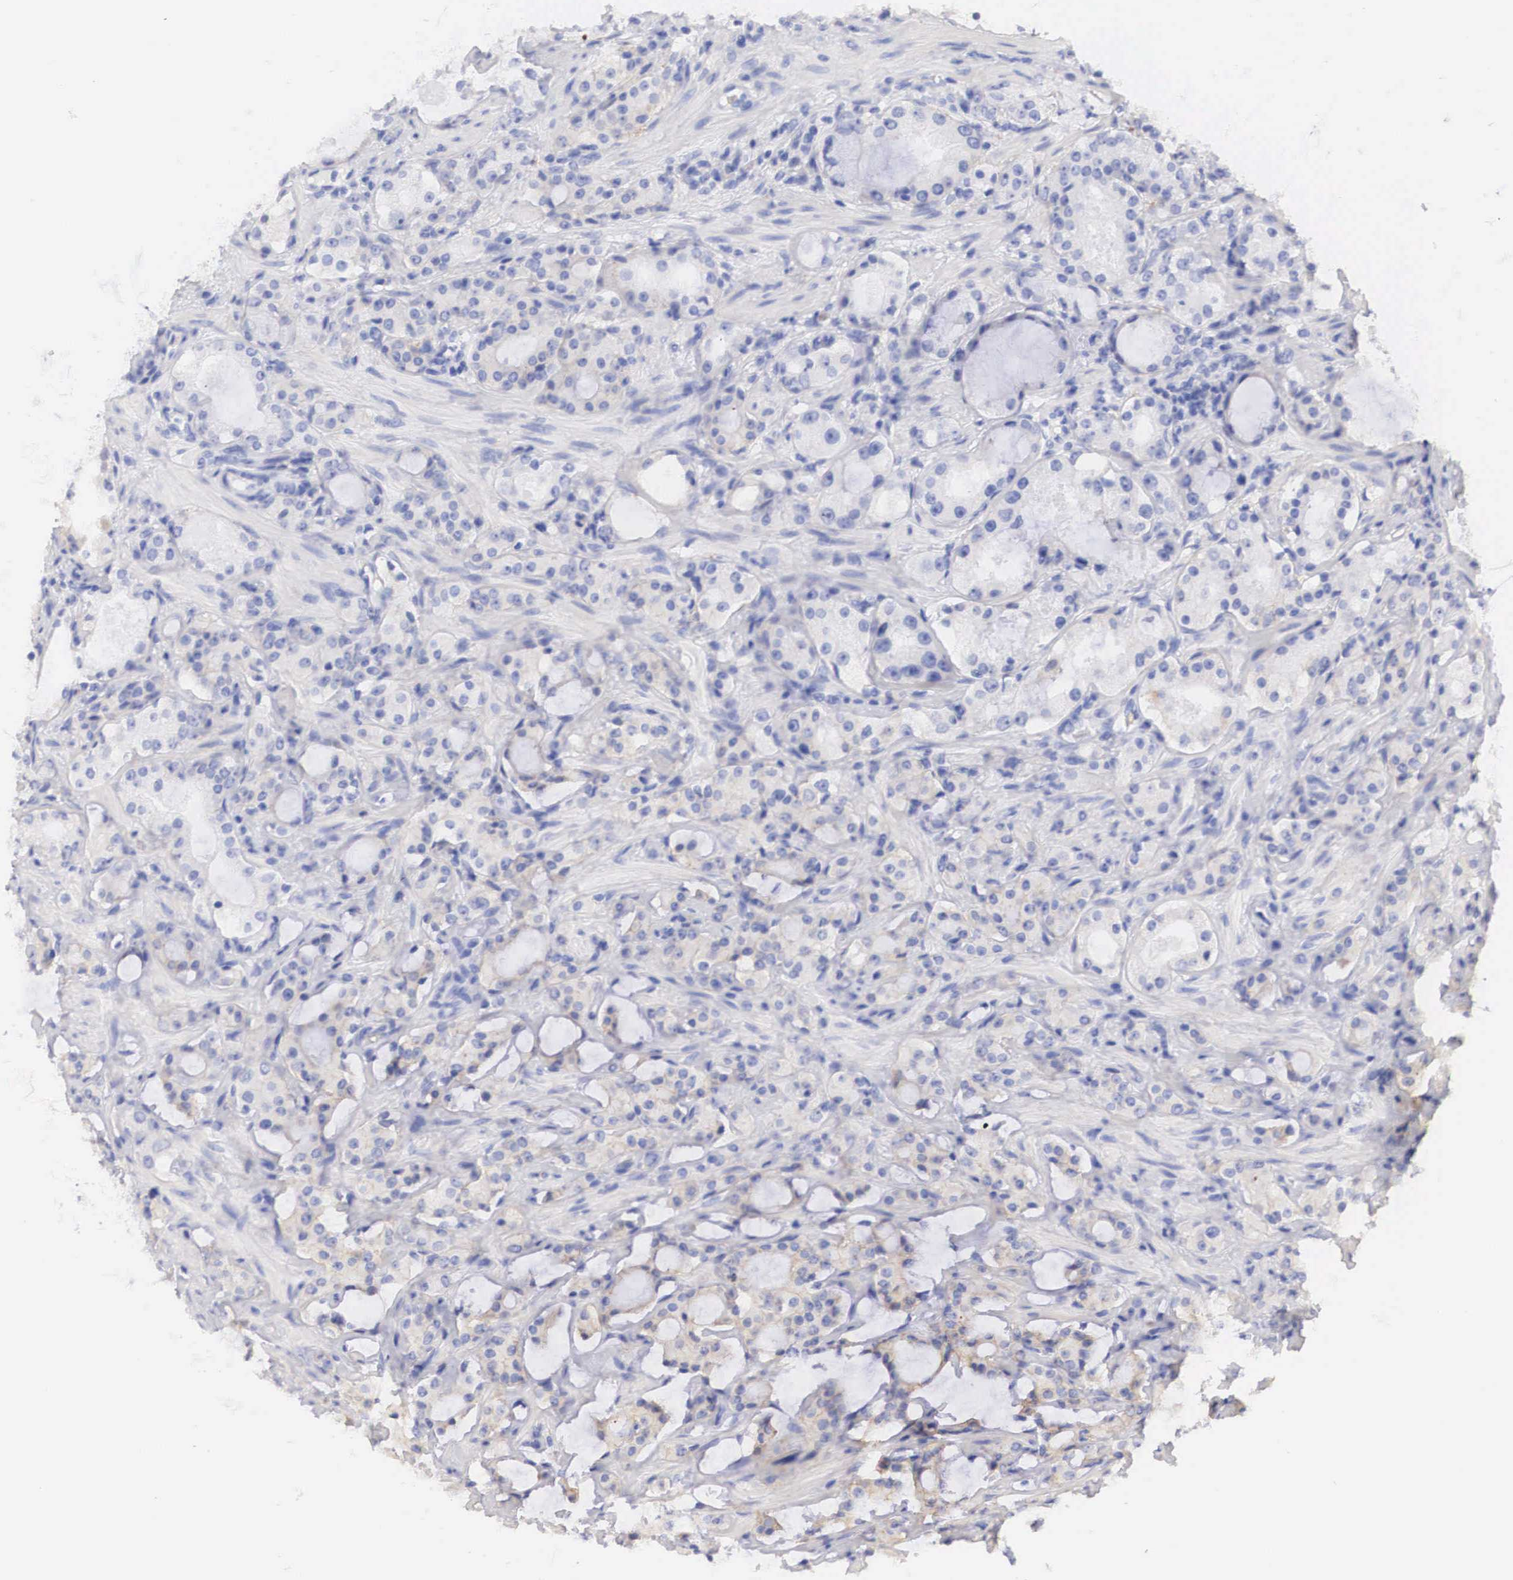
{"staining": {"intensity": "weak", "quantity": ">75%", "location": "cytoplasmic/membranous"}, "tissue": "prostate cancer", "cell_type": "Tumor cells", "image_type": "cancer", "snomed": [{"axis": "morphology", "description": "Adenocarcinoma, Medium grade"}, {"axis": "topography", "description": "Prostate"}], "caption": "Immunohistochemistry (IHC) (DAB (3,3'-diaminobenzidine)) staining of prostate cancer (adenocarcinoma (medium-grade)) shows weak cytoplasmic/membranous protein expression in about >75% of tumor cells.", "gene": "ERBB2", "patient": {"sex": "male", "age": 73}}